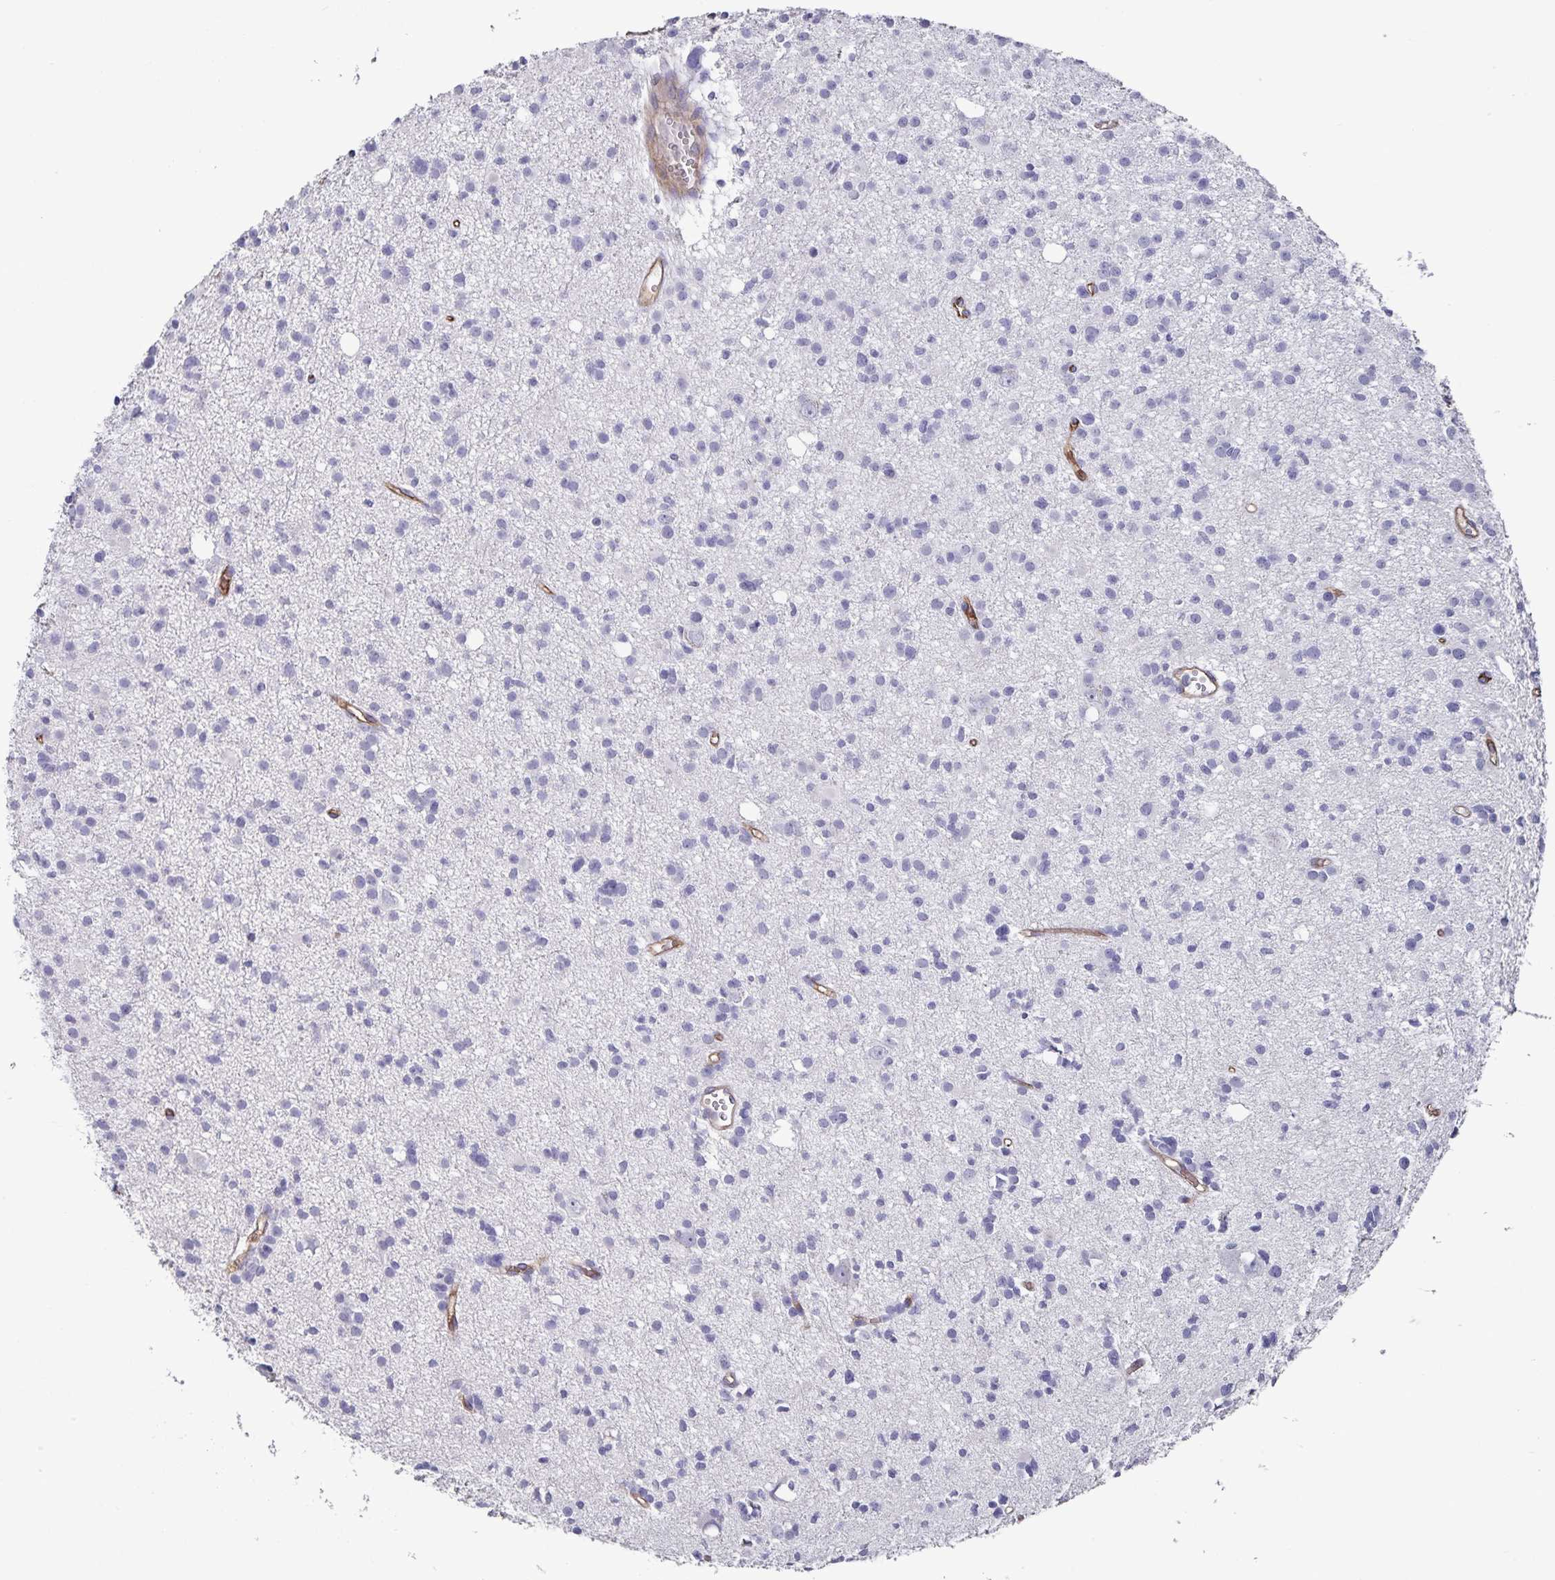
{"staining": {"intensity": "negative", "quantity": "none", "location": "none"}, "tissue": "glioma", "cell_type": "Tumor cells", "image_type": "cancer", "snomed": [{"axis": "morphology", "description": "Glioma, malignant, High grade"}, {"axis": "topography", "description": "Brain"}], "caption": "A histopathology image of glioma stained for a protein shows no brown staining in tumor cells.", "gene": "PODXL", "patient": {"sex": "male", "age": 23}}